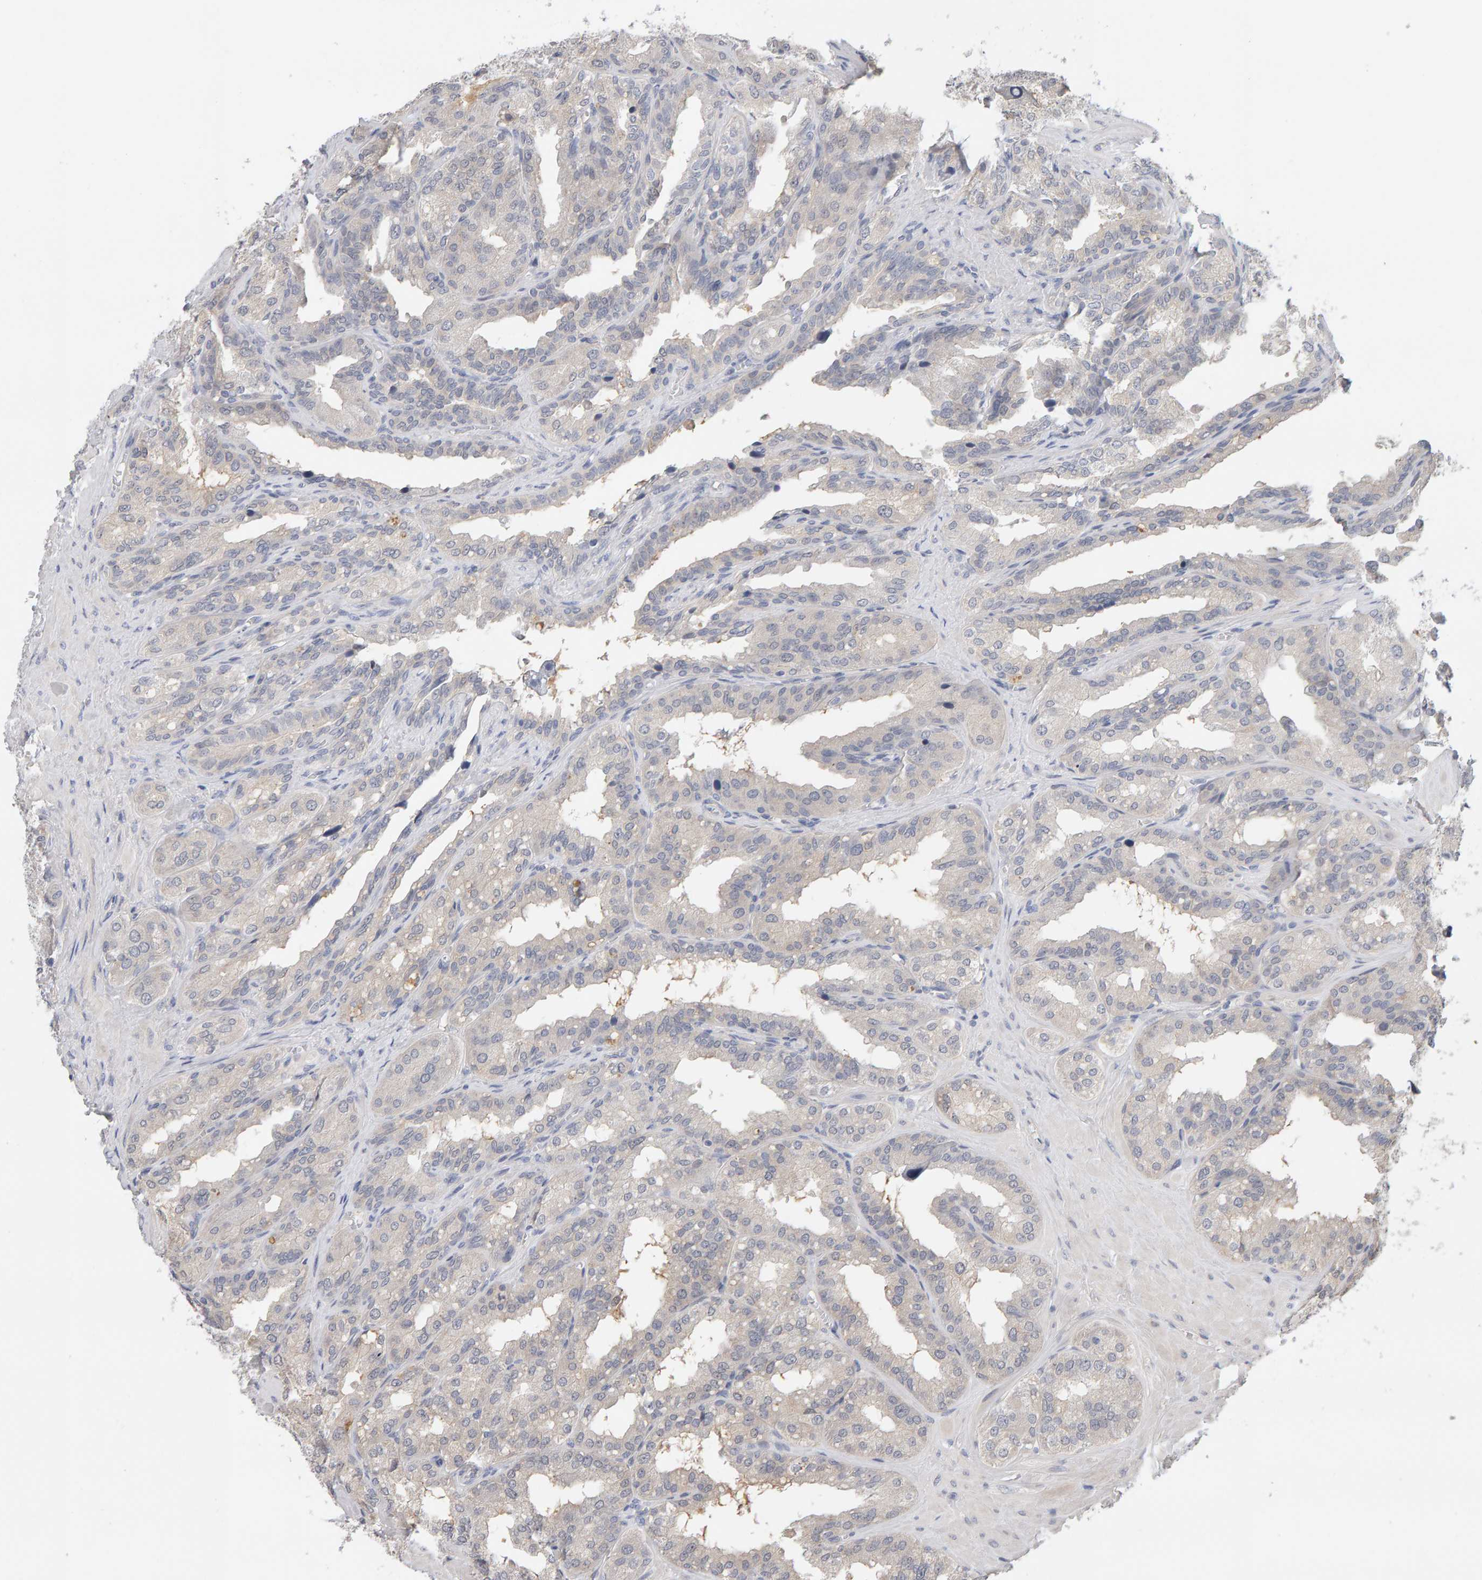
{"staining": {"intensity": "negative", "quantity": "none", "location": "none"}, "tissue": "seminal vesicle", "cell_type": "Glandular cells", "image_type": "normal", "snomed": [{"axis": "morphology", "description": "Normal tissue, NOS"}, {"axis": "topography", "description": "Prostate"}, {"axis": "topography", "description": "Seminal veicle"}], "caption": "The photomicrograph displays no staining of glandular cells in normal seminal vesicle.", "gene": "GFUS", "patient": {"sex": "male", "age": 51}}